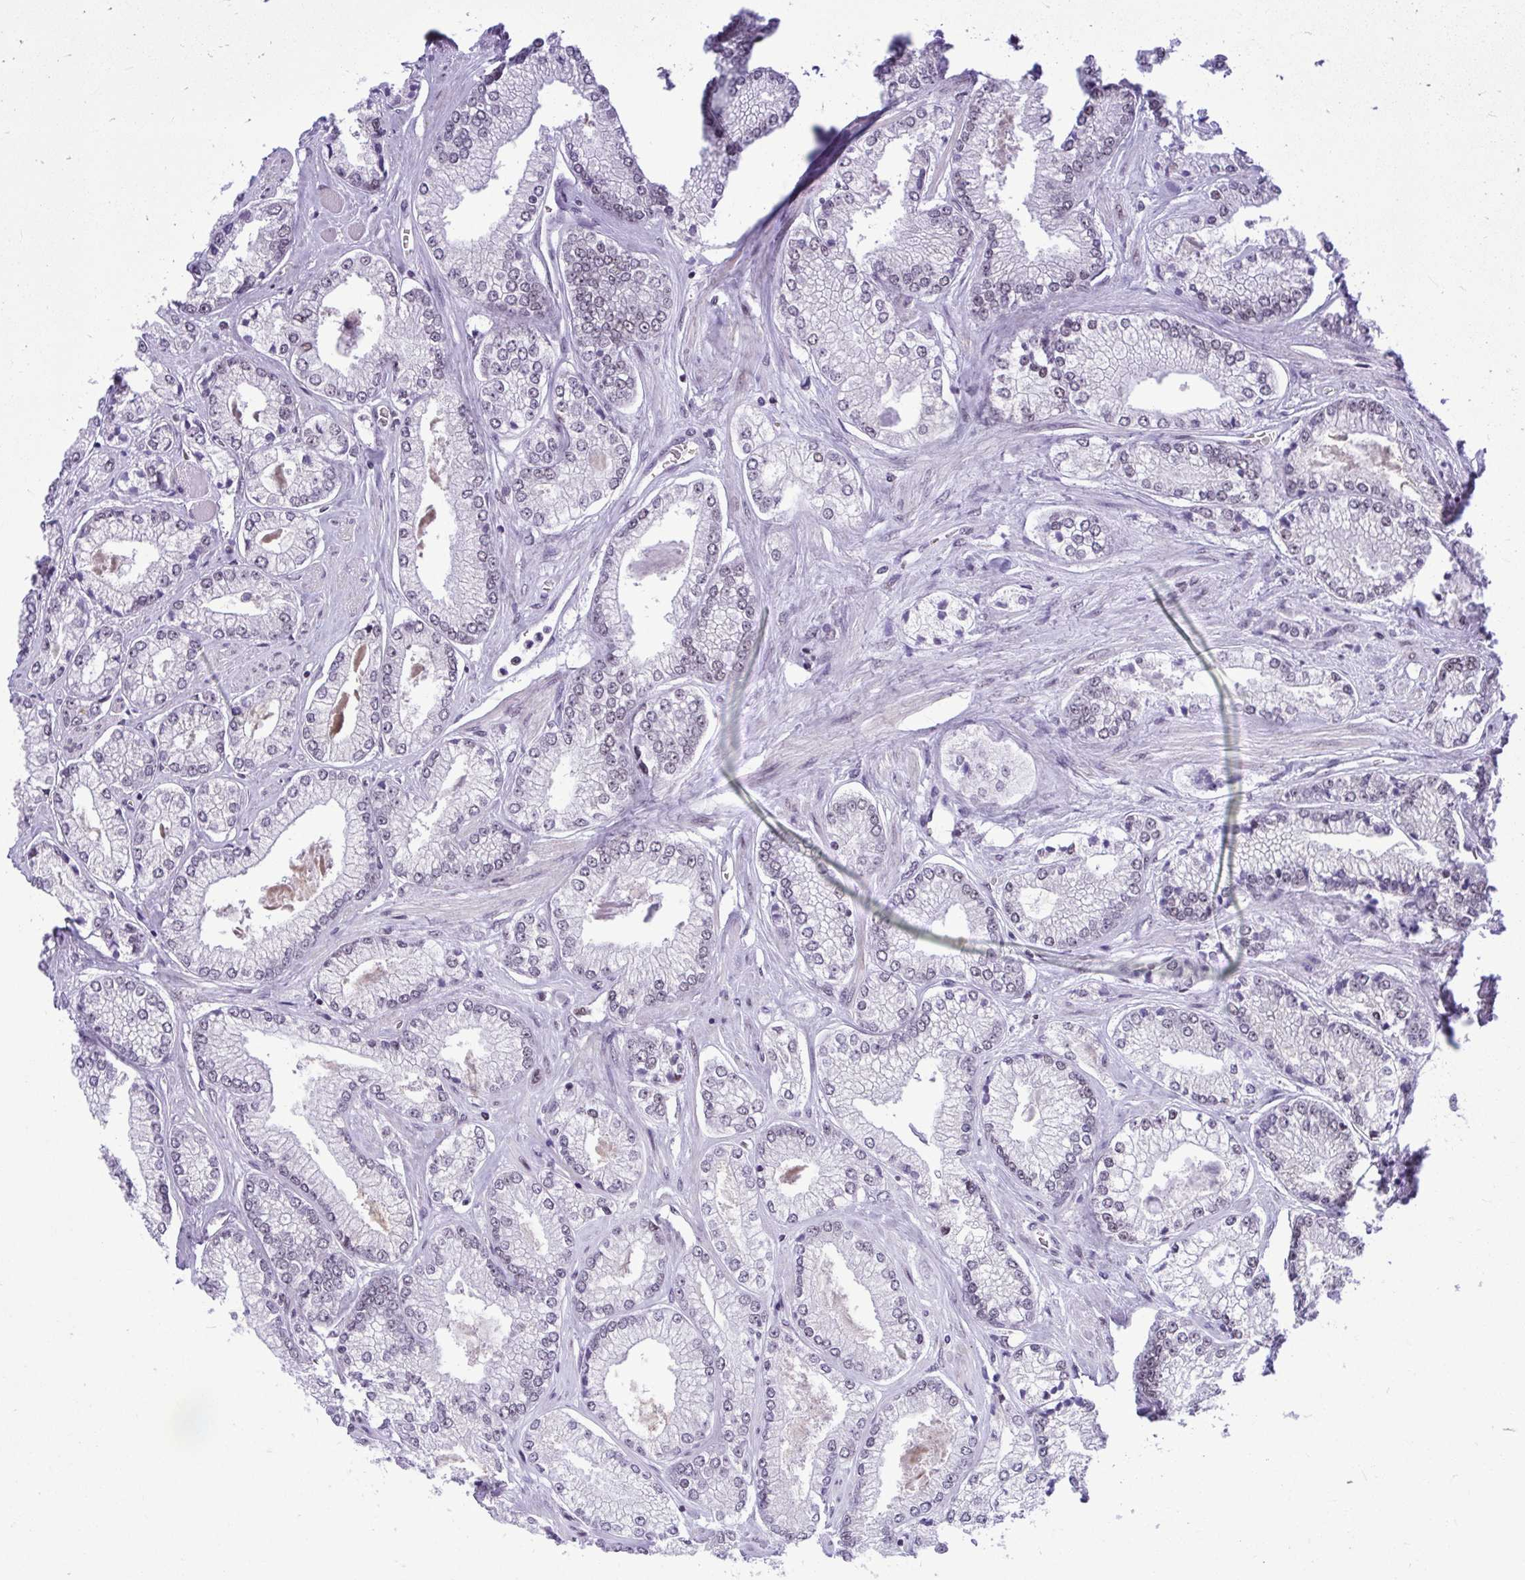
{"staining": {"intensity": "weak", "quantity": "<25%", "location": "nuclear"}, "tissue": "prostate cancer", "cell_type": "Tumor cells", "image_type": "cancer", "snomed": [{"axis": "morphology", "description": "Adenocarcinoma, Low grade"}, {"axis": "topography", "description": "Prostate"}], "caption": "Prostate cancer (low-grade adenocarcinoma) was stained to show a protein in brown. There is no significant staining in tumor cells.", "gene": "PRPF19", "patient": {"sex": "male", "age": 67}}